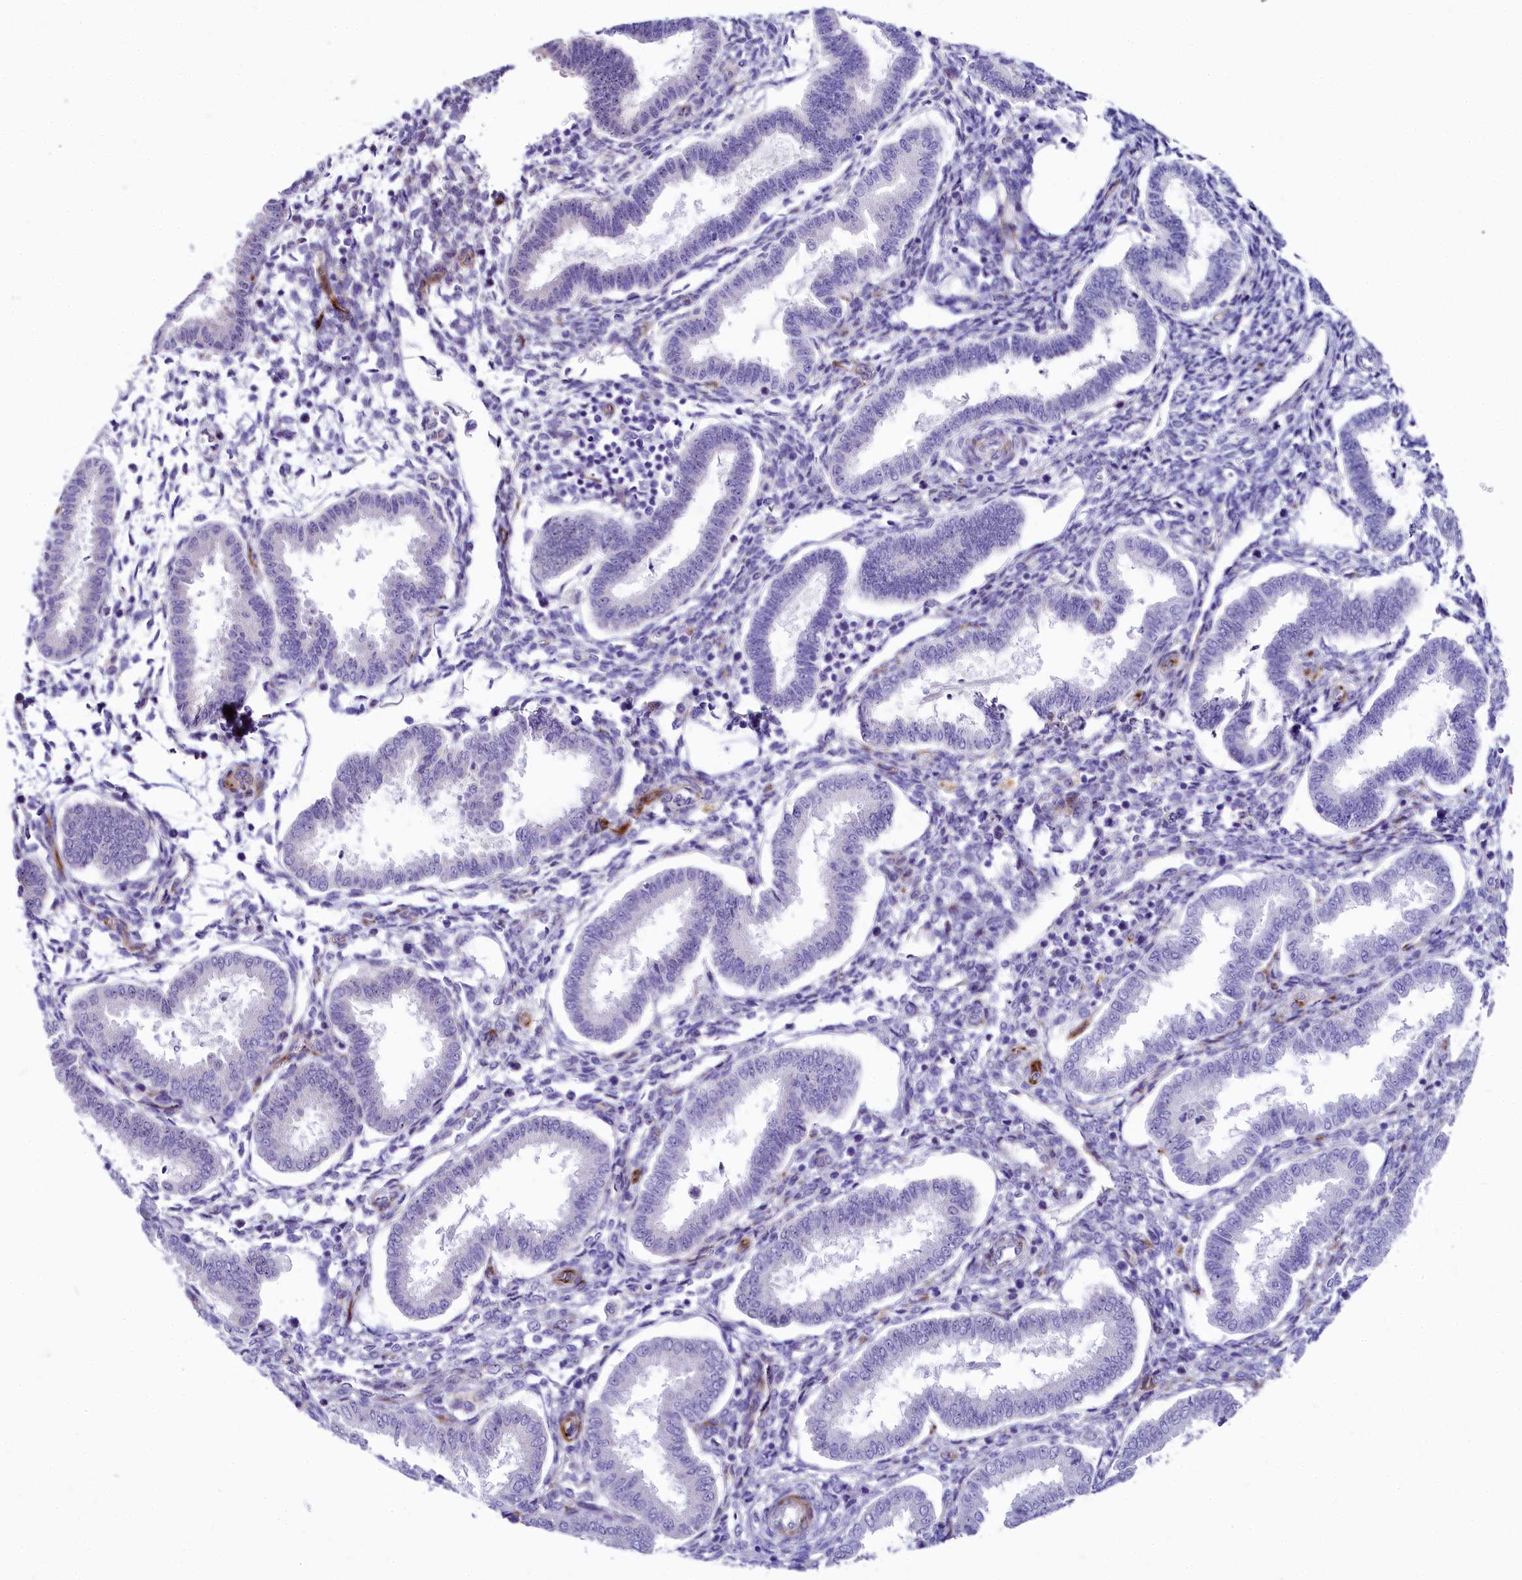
{"staining": {"intensity": "negative", "quantity": "none", "location": "none"}, "tissue": "endometrium", "cell_type": "Cells in endometrial stroma", "image_type": "normal", "snomed": [{"axis": "morphology", "description": "Normal tissue, NOS"}, {"axis": "topography", "description": "Endometrium"}], "caption": "Immunohistochemical staining of unremarkable endometrium demonstrates no significant expression in cells in endometrial stroma. (DAB IHC with hematoxylin counter stain).", "gene": "SH3TC2", "patient": {"sex": "female", "age": 24}}